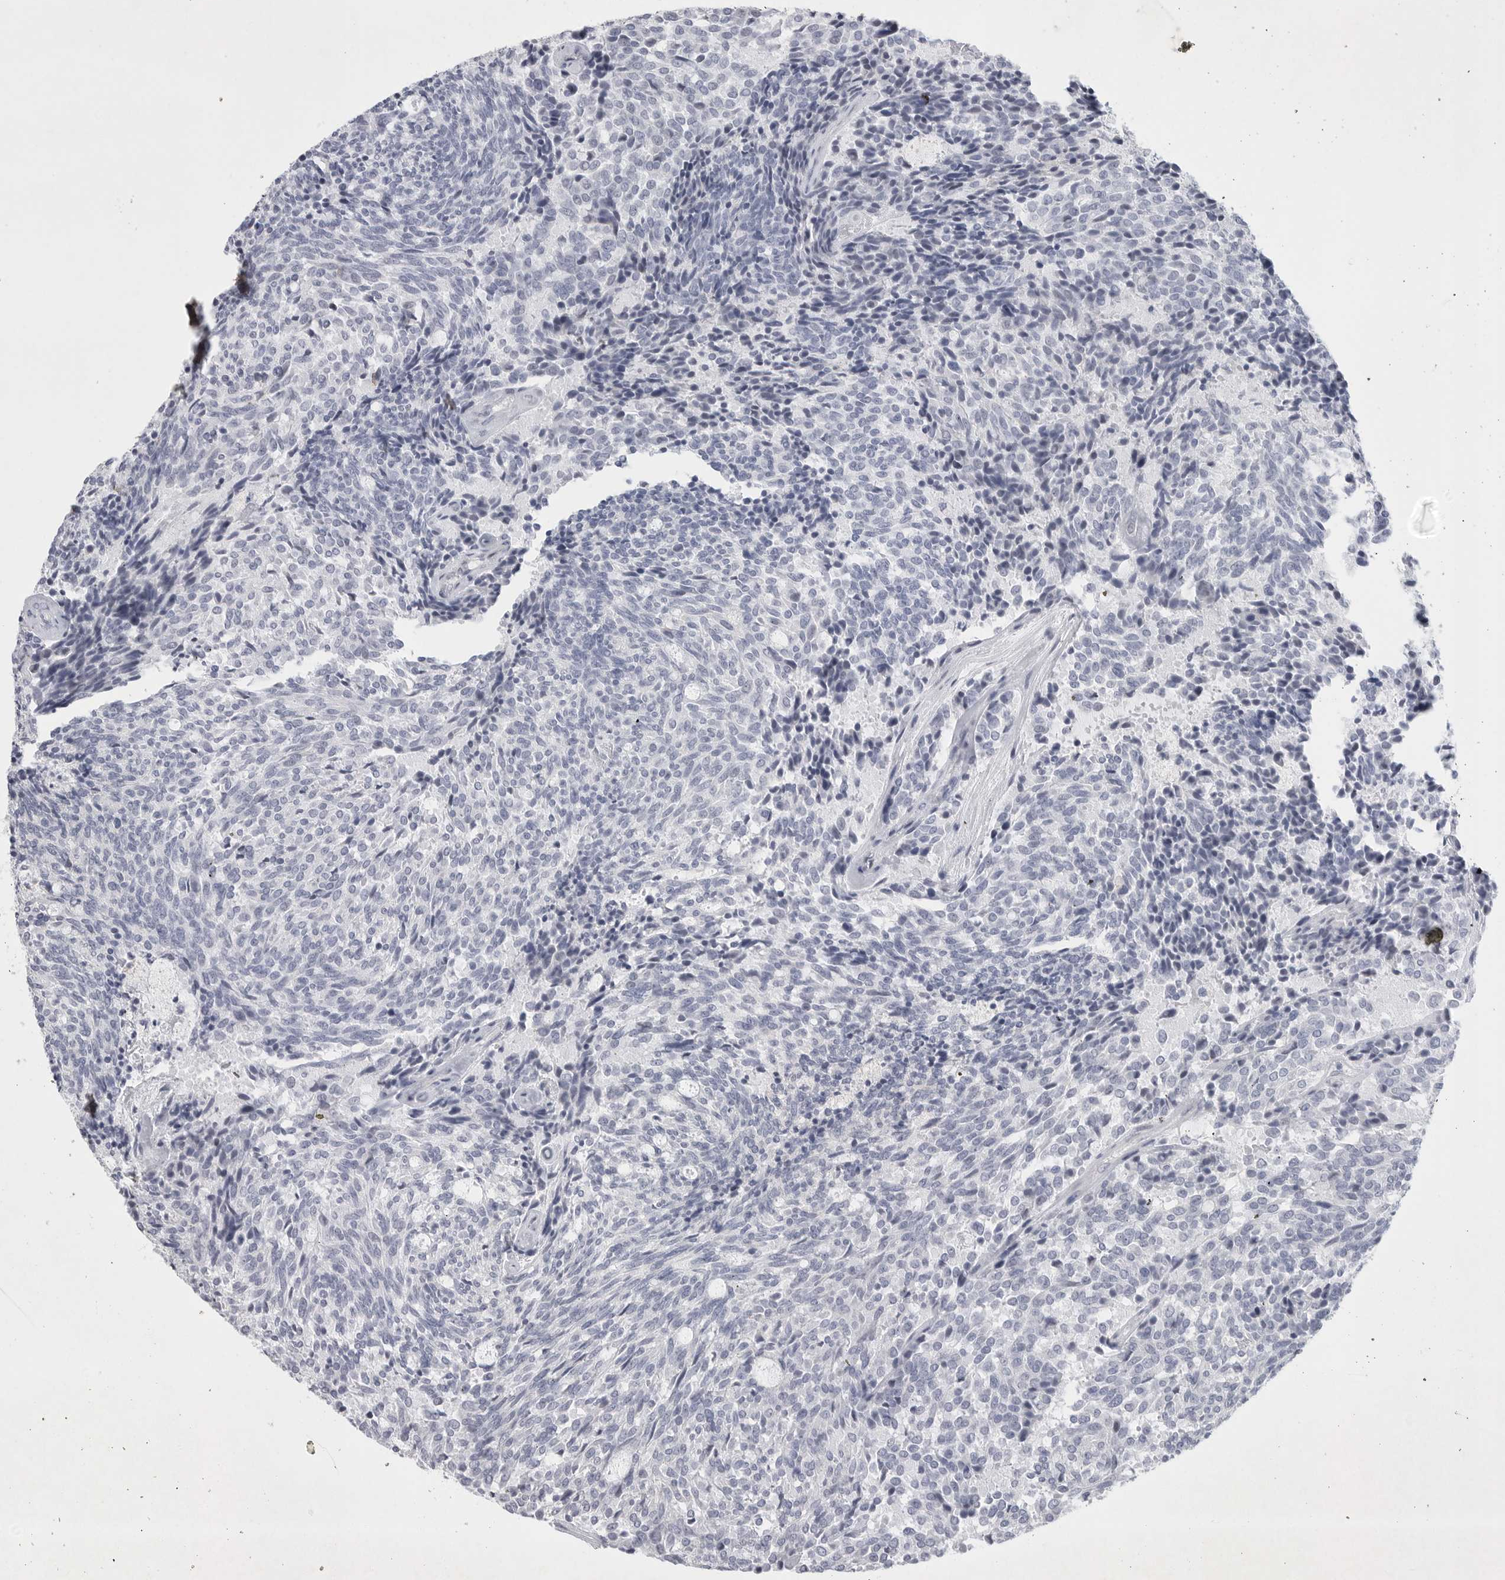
{"staining": {"intensity": "negative", "quantity": "none", "location": "none"}, "tissue": "carcinoid", "cell_type": "Tumor cells", "image_type": "cancer", "snomed": [{"axis": "morphology", "description": "Carcinoid, malignant, NOS"}, {"axis": "topography", "description": "Pancreas"}], "caption": "This is an immunohistochemistry (IHC) micrograph of carcinoid (malignant). There is no positivity in tumor cells.", "gene": "TNR", "patient": {"sex": "female", "age": 54}}